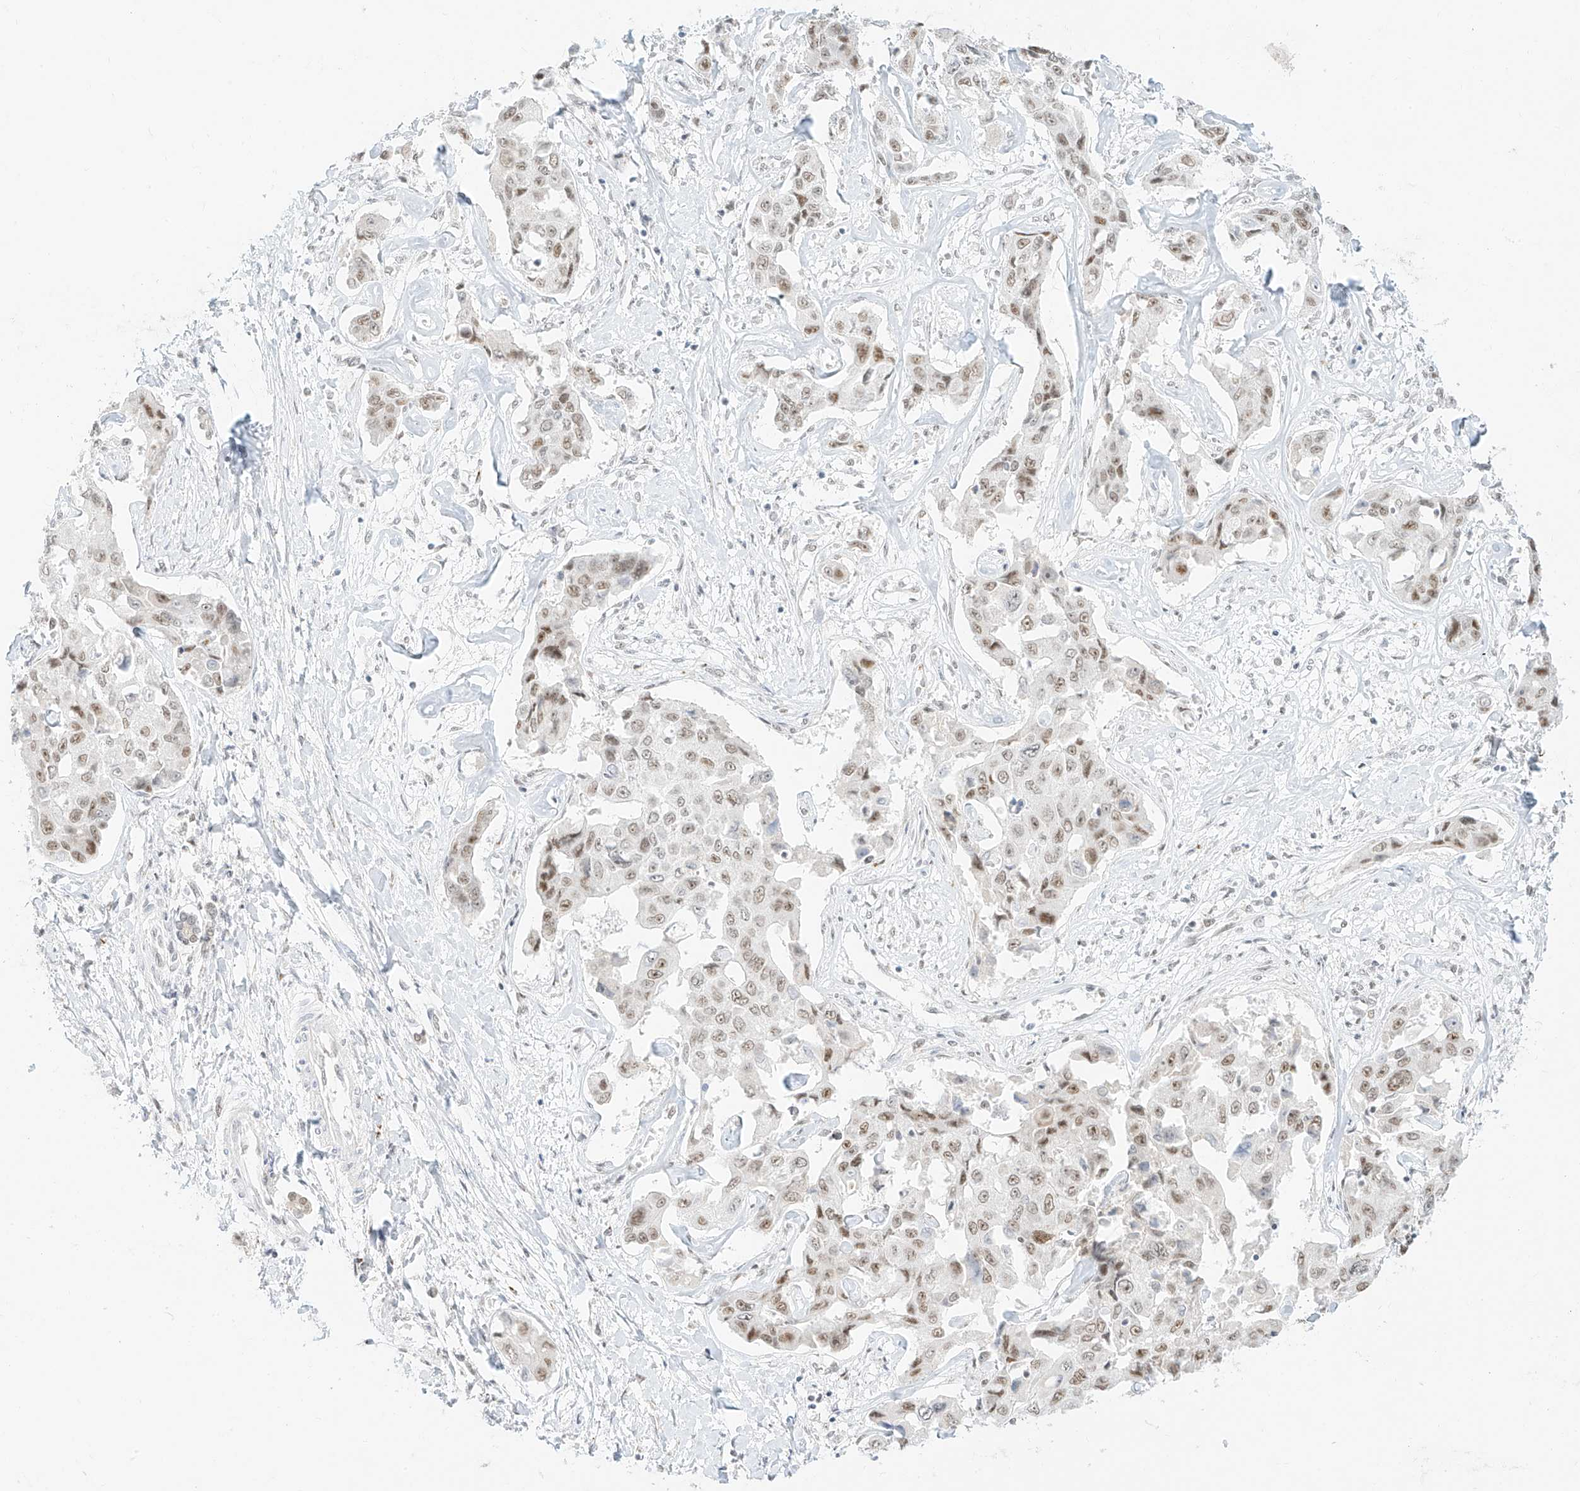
{"staining": {"intensity": "moderate", "quantity": "25%-75%", "location": "nuclear"}, "tissue": "liver cancer", "cell_type": "Tumor cells", "image_type": "cancer", "snomed": [{"axis": "morphology", "description": "Cholangiocarcinoma"}, {"axis": "topography", "description": "Liver"}], "caption": "Liver cholangiocarcinoma stained with a brown dye displays moderate nuclear positive staining in about 25%-75% of tumor cells.", "gene": "SUPT5H", "patient": {"sex": "male", "age": 59}}